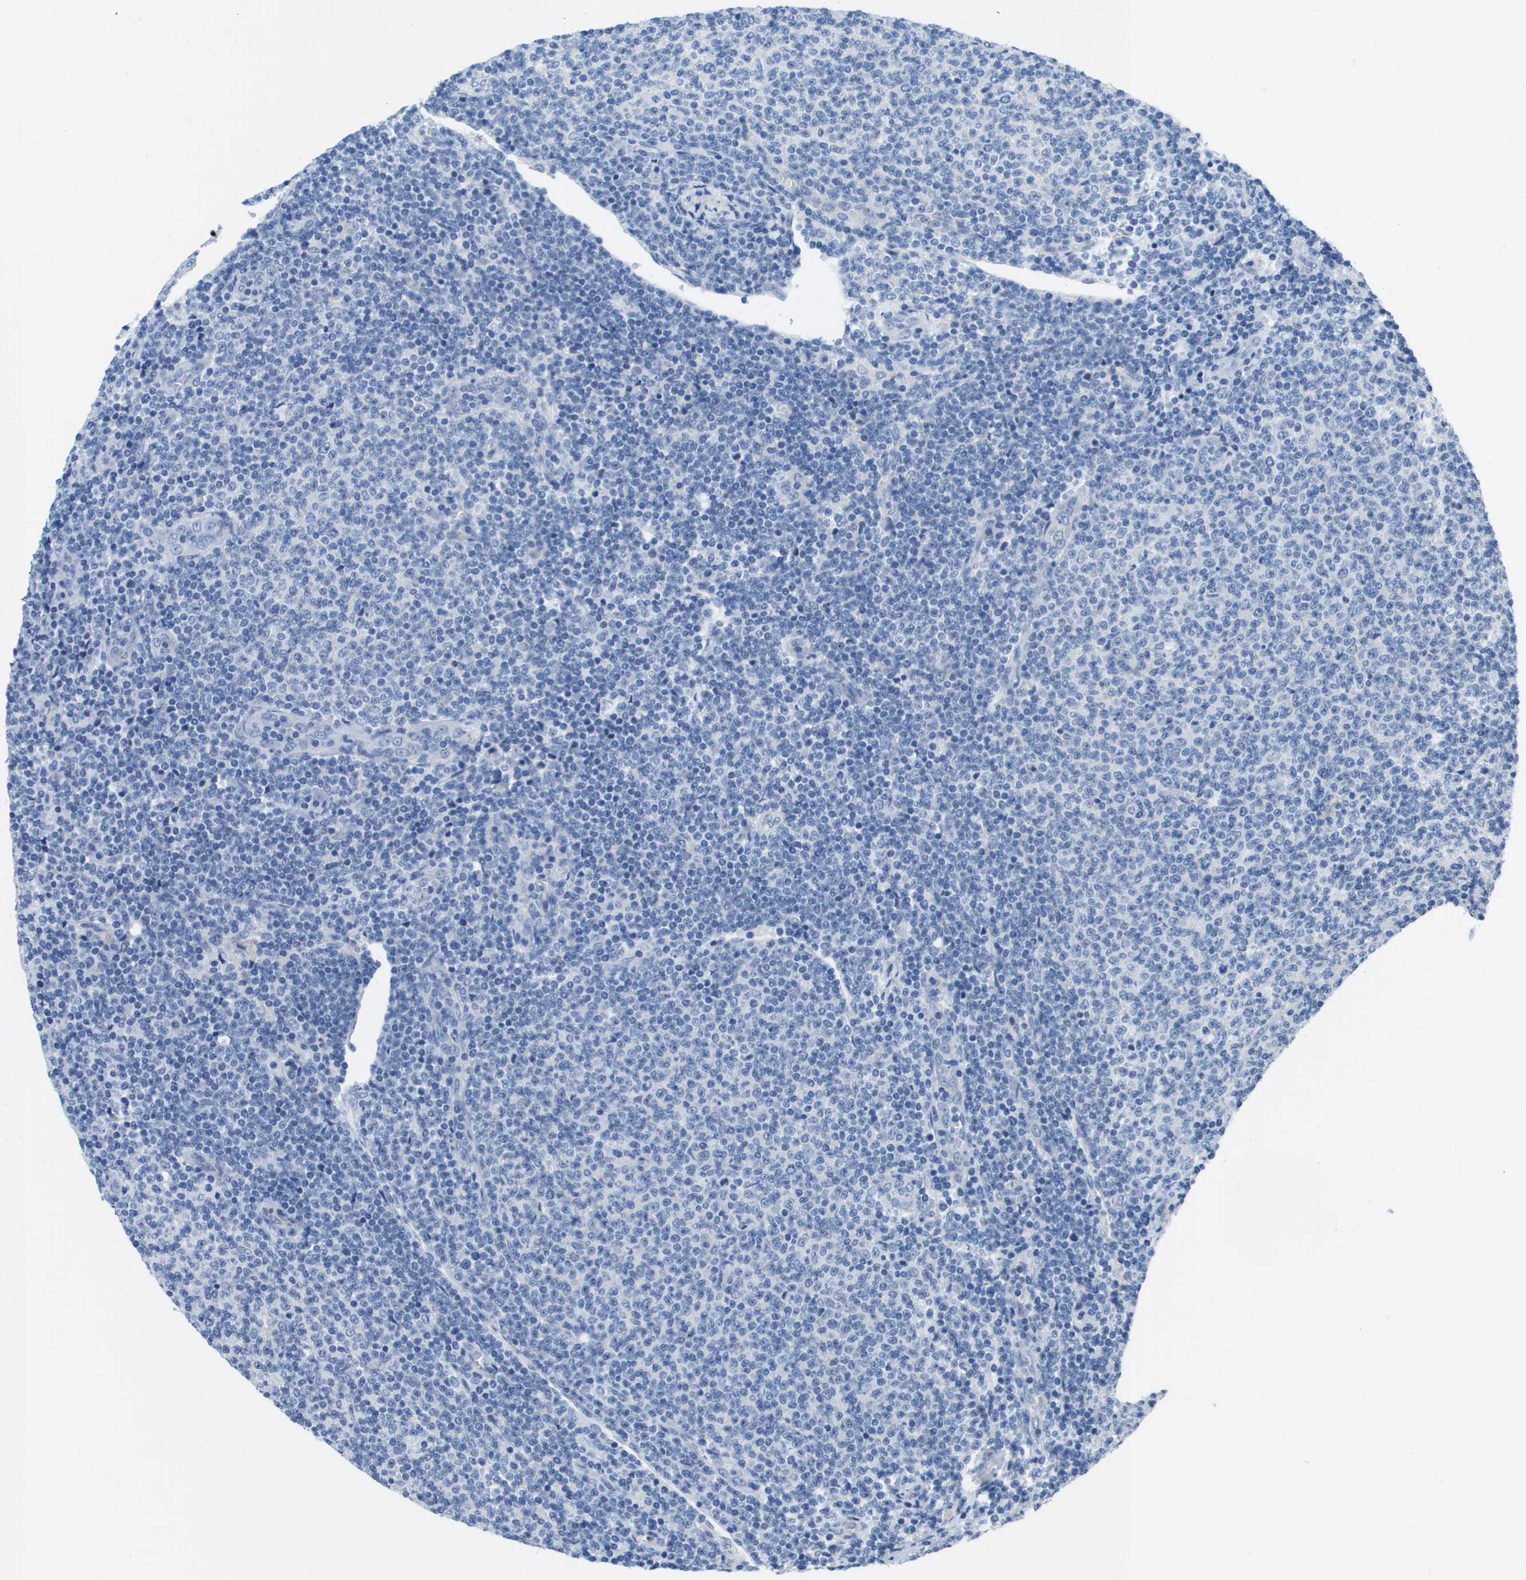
{"staining": {"intensity": "negative", "quantity": "none", "location": "none"}, "tissue": "lymphoma", "cell_type": "Tumor cells", "image_type": "cancer", "snomed": [{"axis": "morphology", "description": "Malignant lymphoma, non-Hodgkin's type, Low grade"}, {"axis": "topography", "description": "Lymph node"}], "caption": "Immunohistochemistry (IHC) of human lymphoma exhibits no expression in tumor cells. The staining was performed using DAB (3,3'-diaminobenzidine) to visualize the protein expression in brown, while the nuclei were stained in blue with hematoxylin (Magnification: 20x).", "gene": "NCS1", "patient": {"sex": "male", "age": 66}}